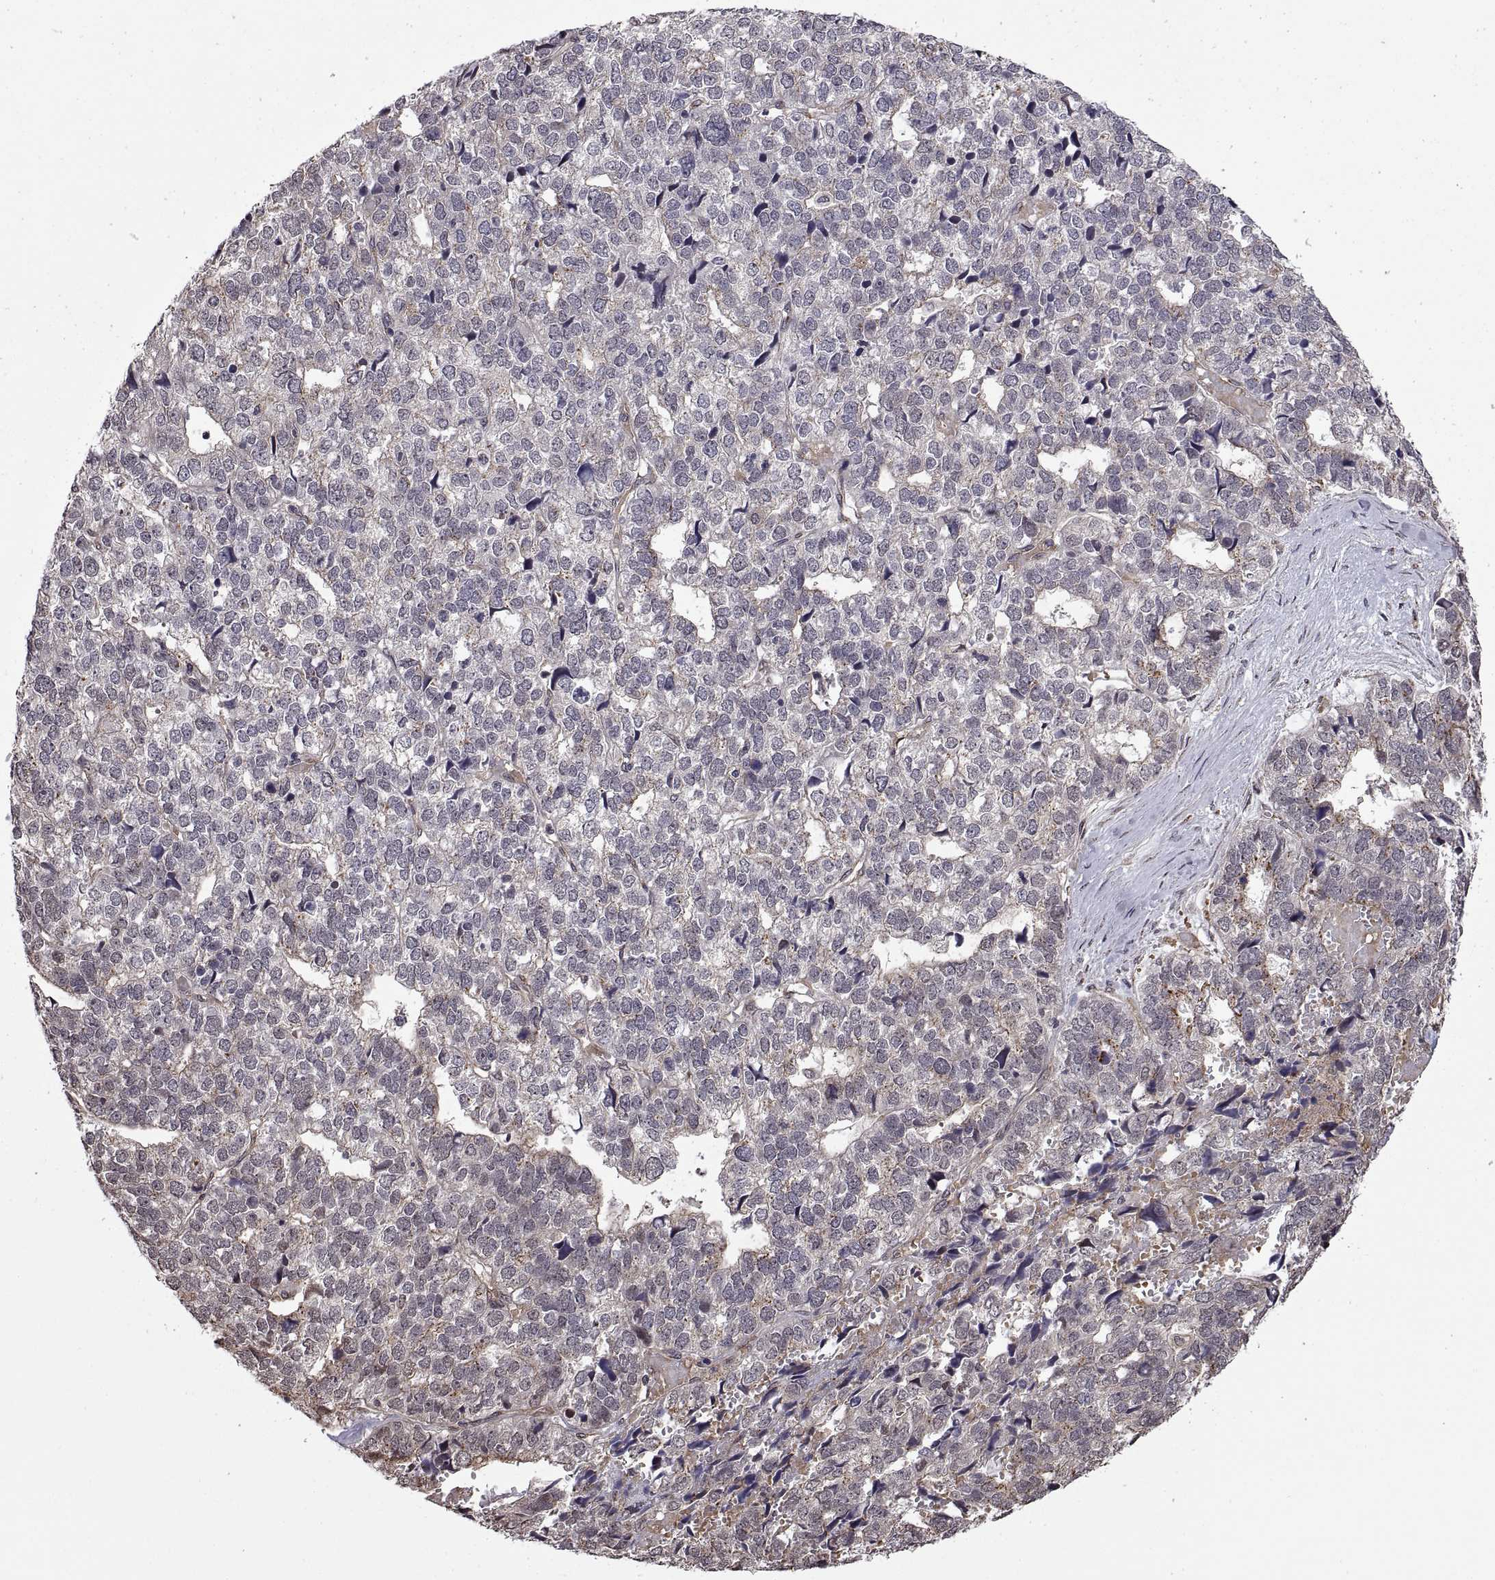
{"staining": {"intensity": "negative", "quantity": "none", "location": "none"}, "tissue": "stomach cancer", "cell_type": "Tumor cells", "image_type": "cancer", "snomed": [{"axis": "morphology", "description": "Adenocarcinoma, NOS"}, {"axis": "topography", "description": "Stomach"}], "caption": "Protein analysis of stomach adenocarcinoma reveals no significant staining in tumor cells.", "gene": "ARRB1", "patient": {"sex": "male", "age": 69}}